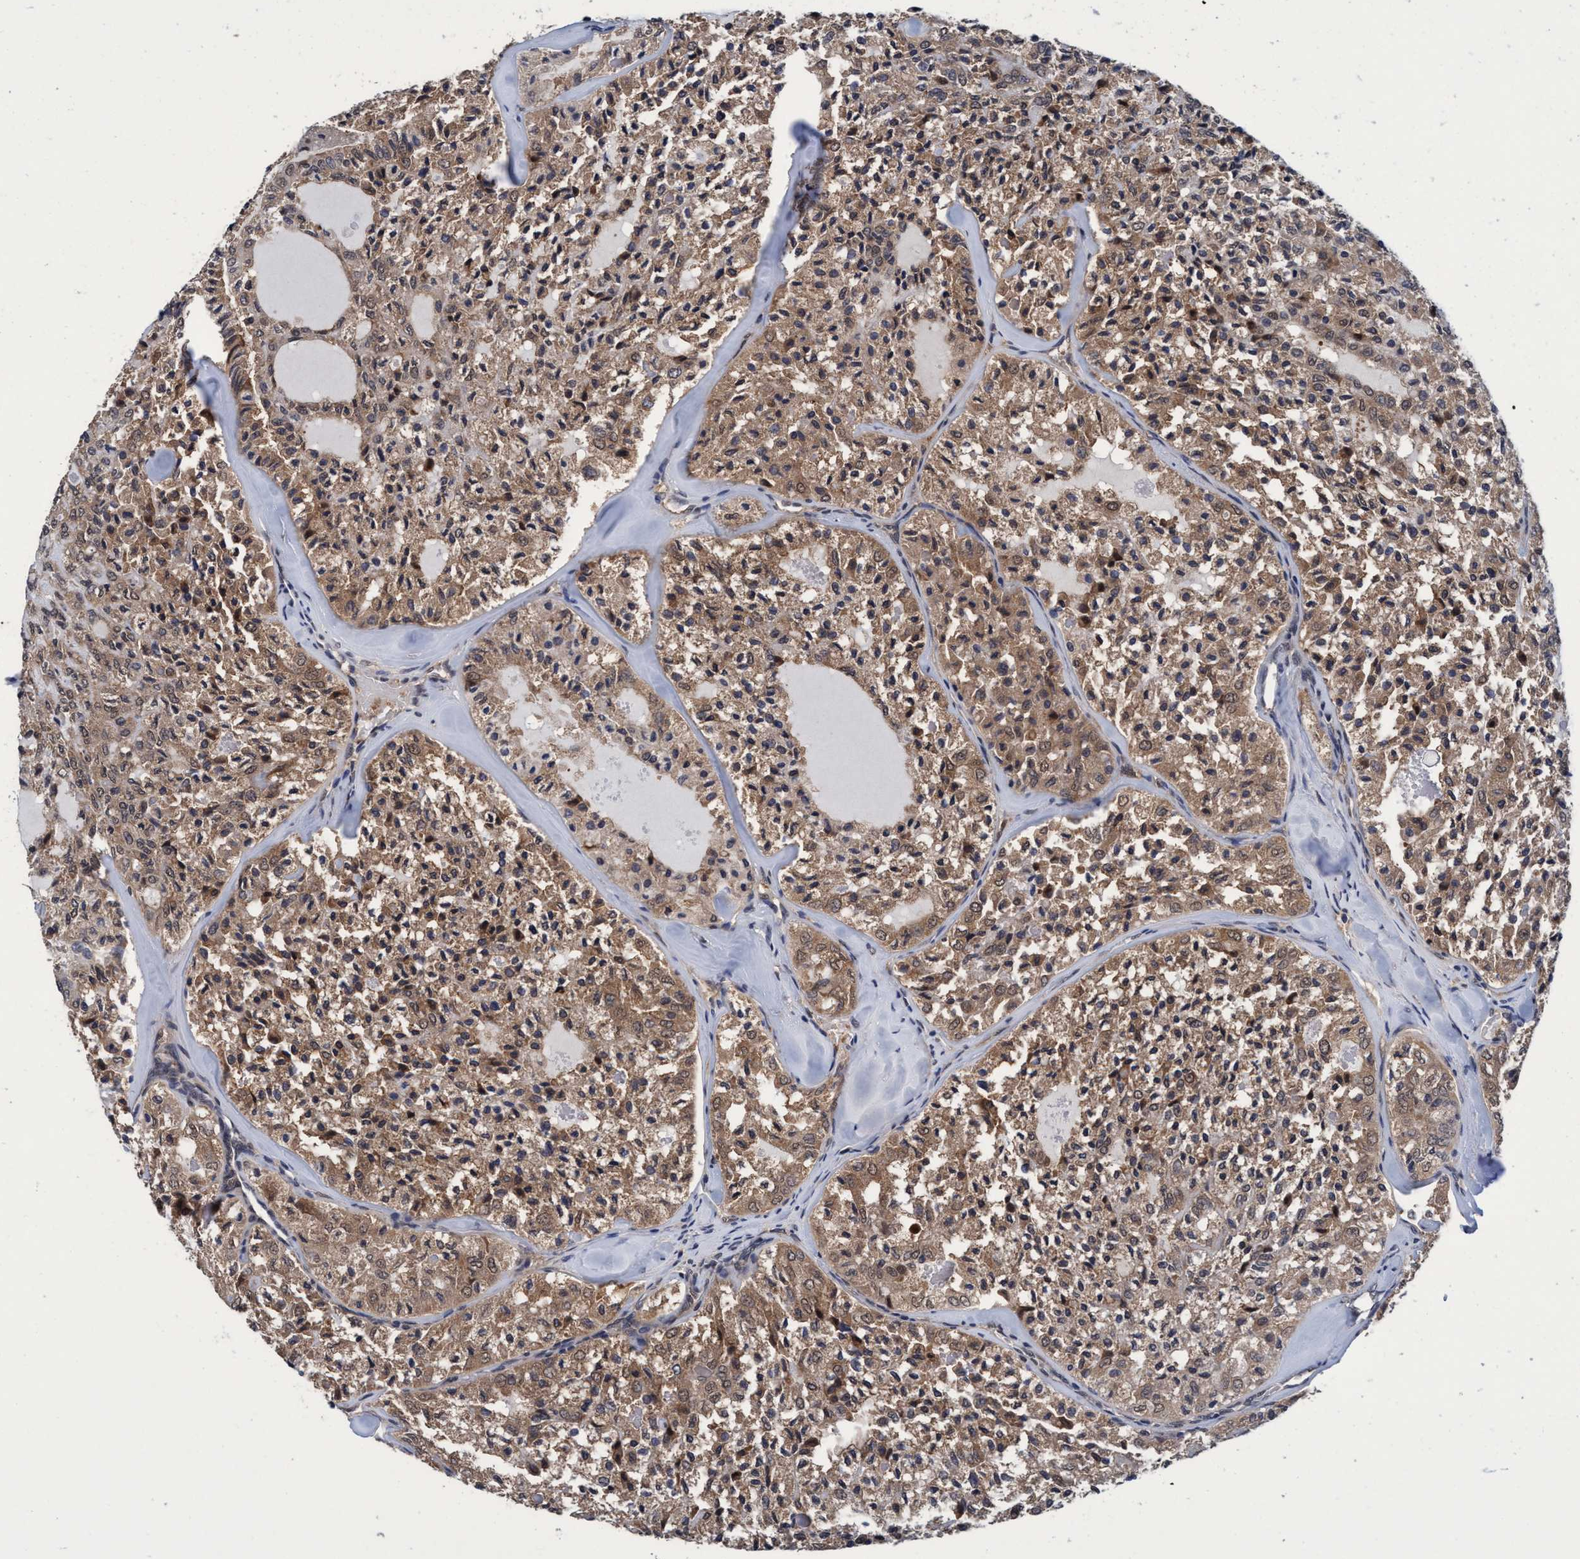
{"staining": {"intensity": "moderate", "quantity": ">75%", "location": "cytoplasmic/membranous"}, "tissue": "thyroid cancer", "cell_type": "Tumor cells", "image_type": "cancer", "snomed": [{"axis": "morphology", "description": "Follicular adenoma carcinoma, NOS"}, {"axis": "topography", "description": "Thyroid gland"}], "caption": "High-magnification brightfield microscopy of thyroid cancer stained with DAB (brown) and counterstained with hematoxylin (blue). tumor cells exhibit moderate cytoplasmic/membranous expression is present in about>75% of cells.", "gene": "PSMD12", "patient": {"sex": "male", "age": 75}}